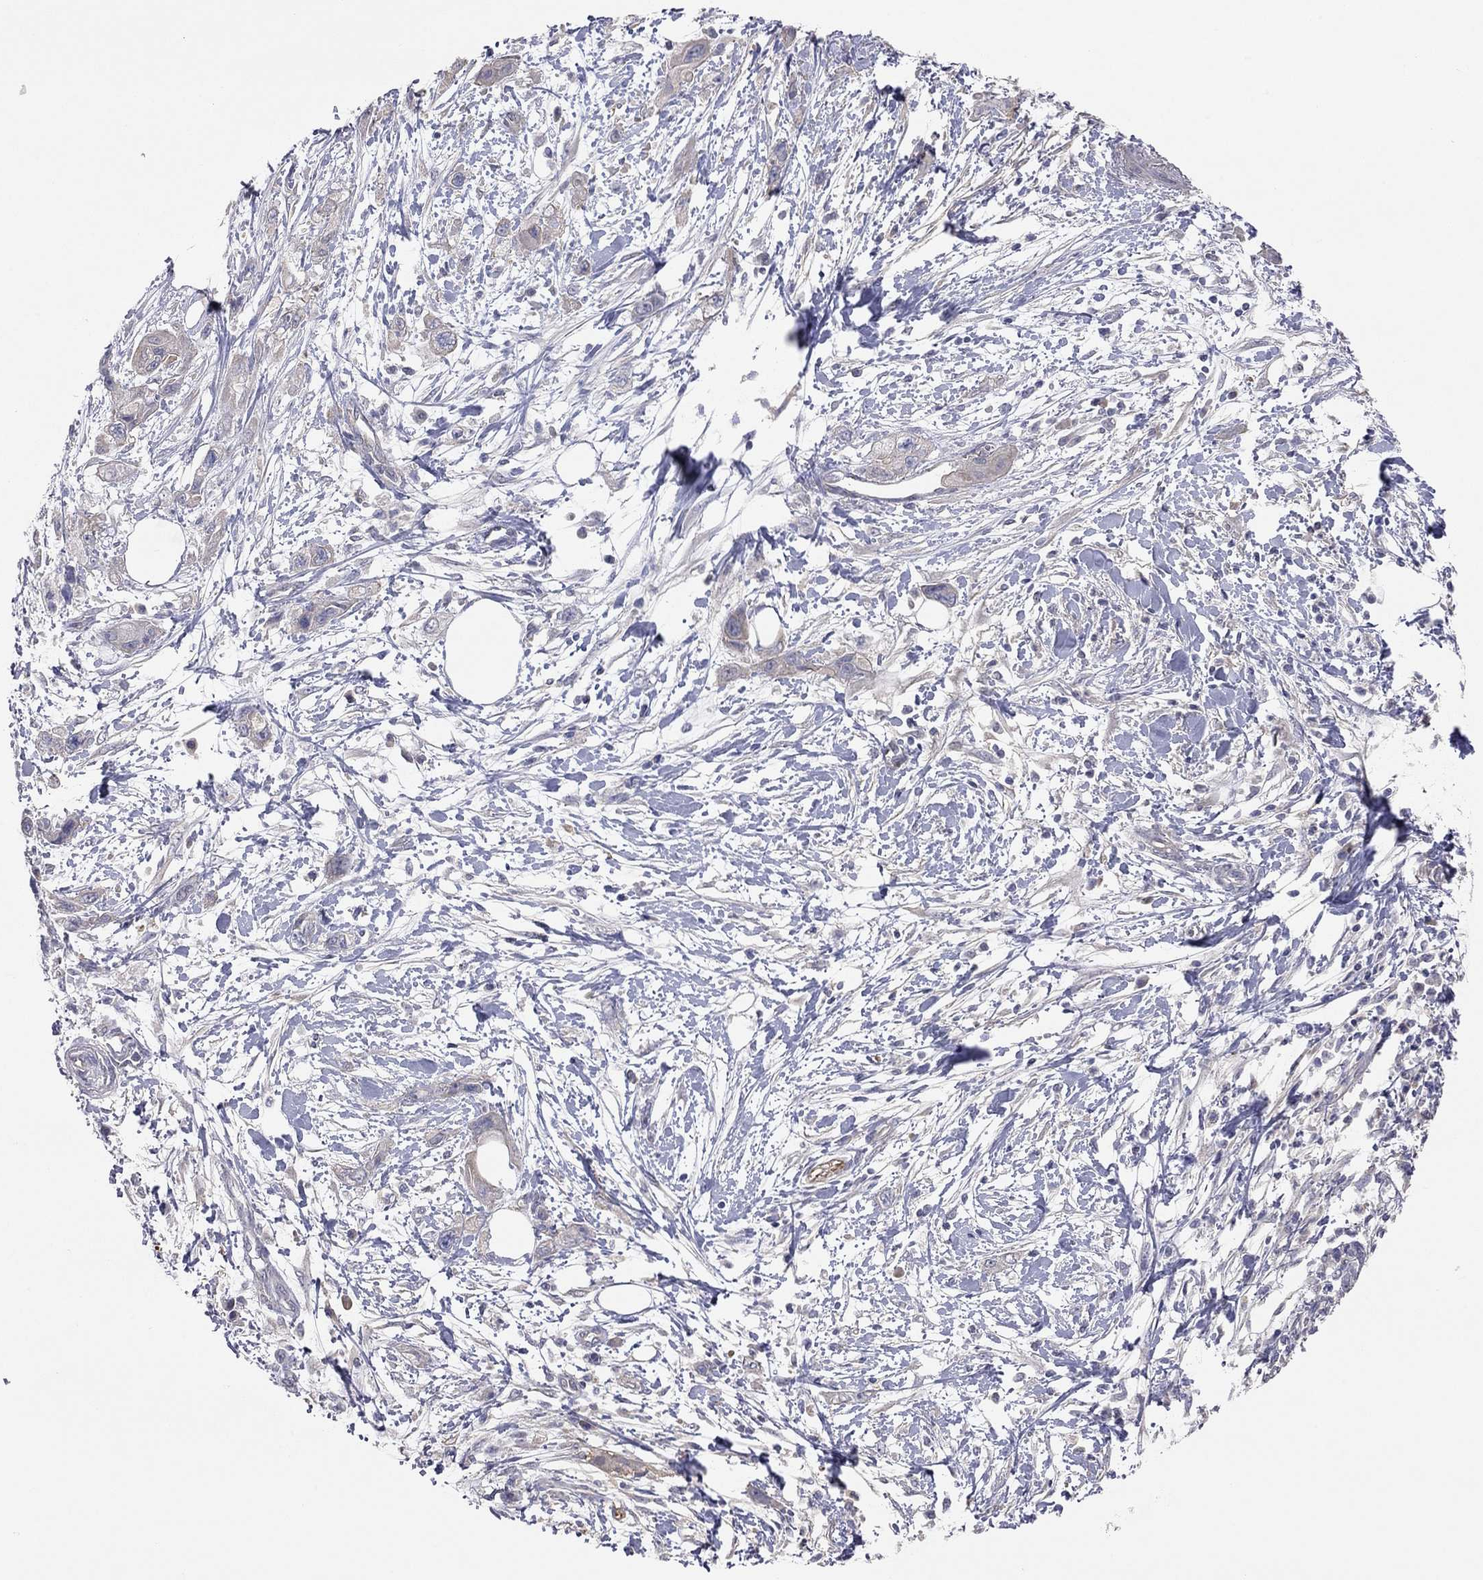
{"staining": {"intensity": "weak", "quantity": "25%-75%", "location": "cytoplasmic/membranous"}, "tissue": "pancreatic cancer", "cell_type": "Tumor cells", "image_type": "cancer", "snomed": [{"axis": "morphology", "description": "Adenocarcinoma, NOS"}, {"axis": "topography", "description": "Pancreas"}], "caption": "Adenocarcinoma (pancreatic) stained for a protein (brown) reveals weak cytoplasmic/membranous positive positivity in approximately 25%-75% of tumor cells.", "gene": "KCNB1", "patient": {"sex": "male", "age": 72}}